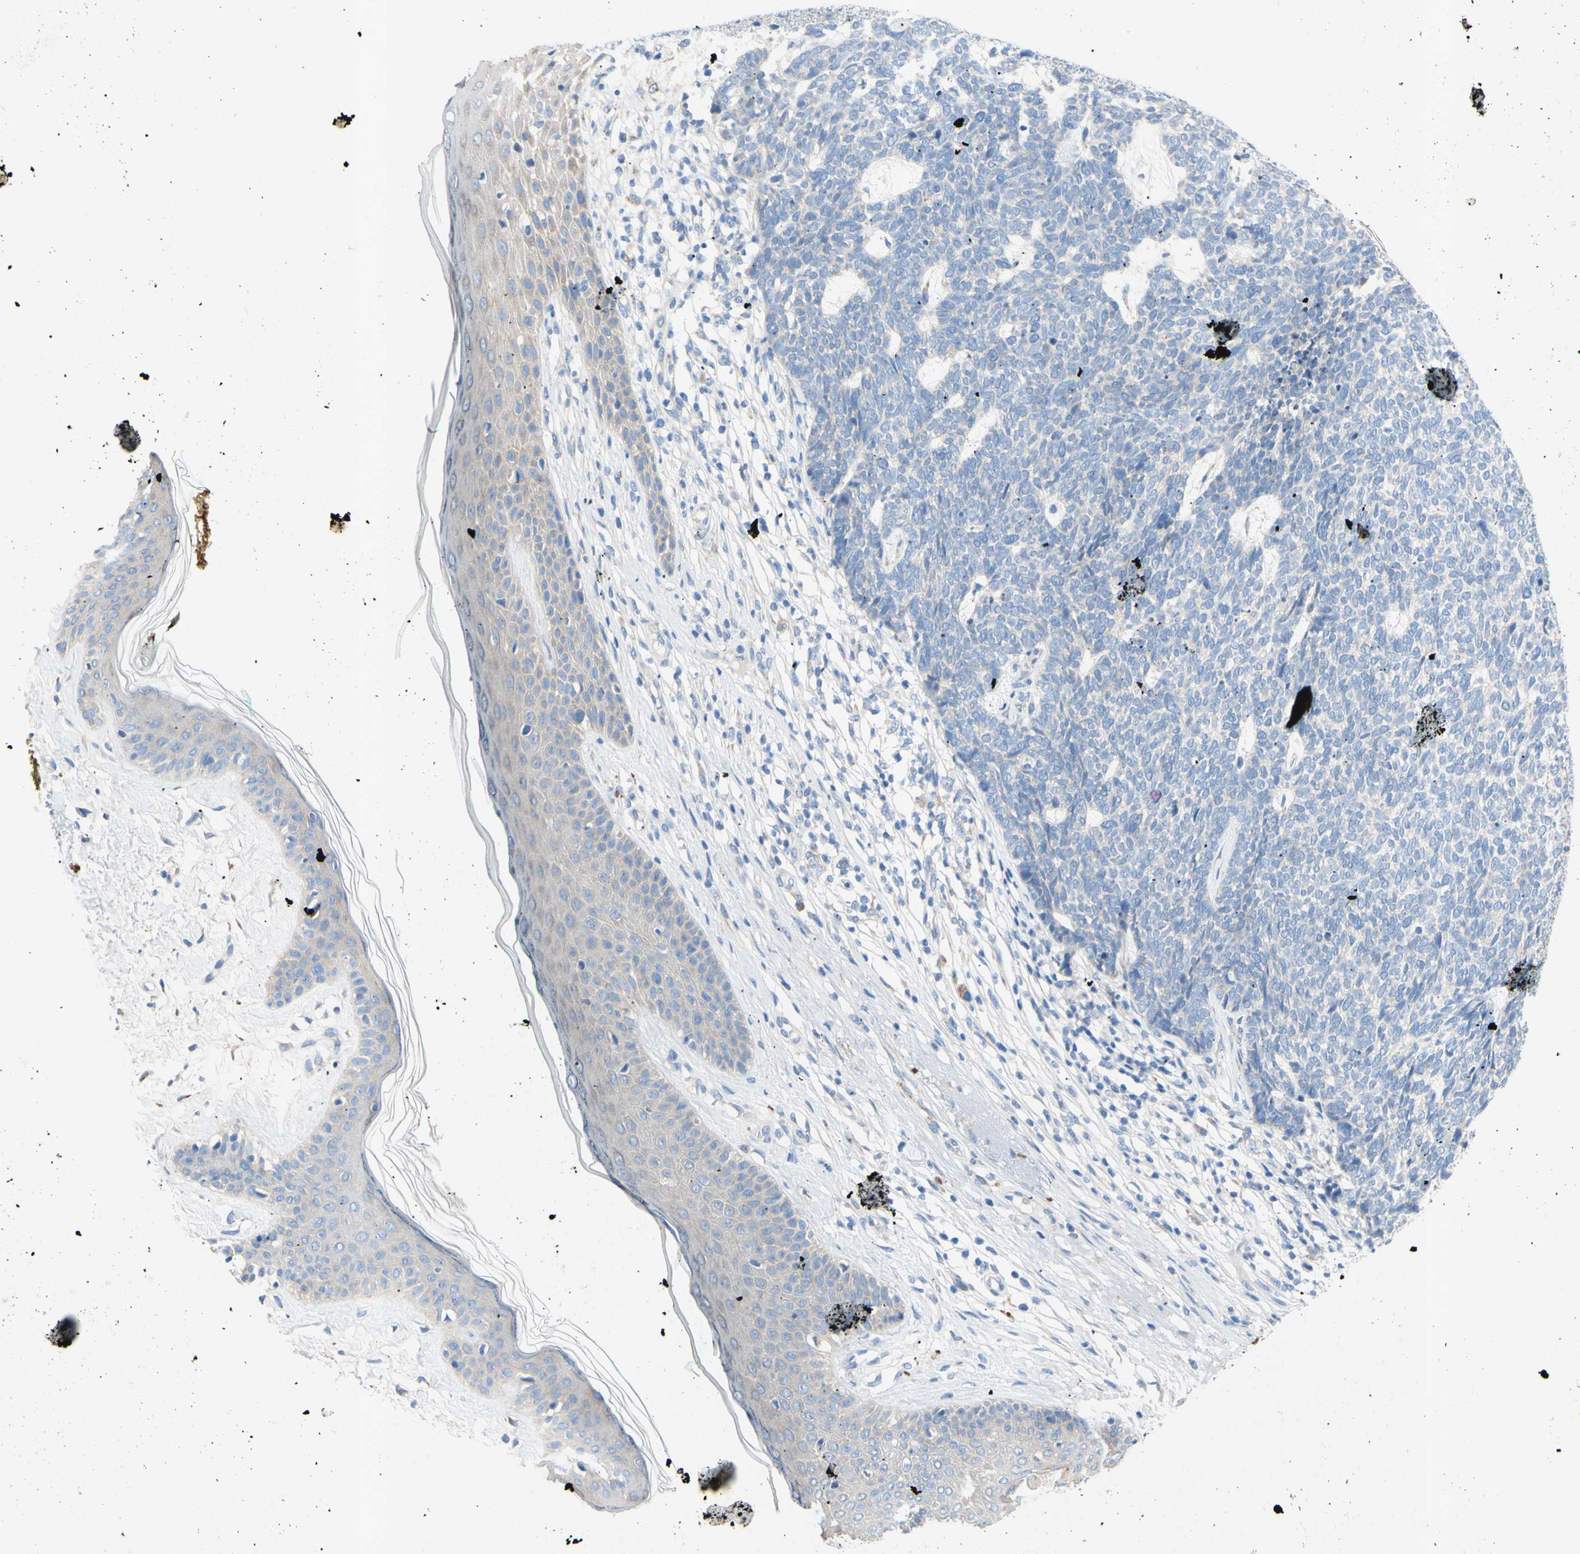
{"staining": {"intensity": "negative", "quantity": "none", "location": "none"}, "tissue": "skin cancer", "cell_type": "Tumor cells", "image_type": "cancer", "snomed": [{"axis": "morphology", "description": "Basal cell carcinoma"}, {"axis": "topography", "description": "Skin"}], "caption": "Immunohistochemistry micrograph of neoplastic tissue: human skin cancer (basal cell carcinoma) stained with DAB demonstrates no significant protein staining in tumor cells.", "gene": "TMIGD2", "patient": {"sex": "female", "age": 84}}